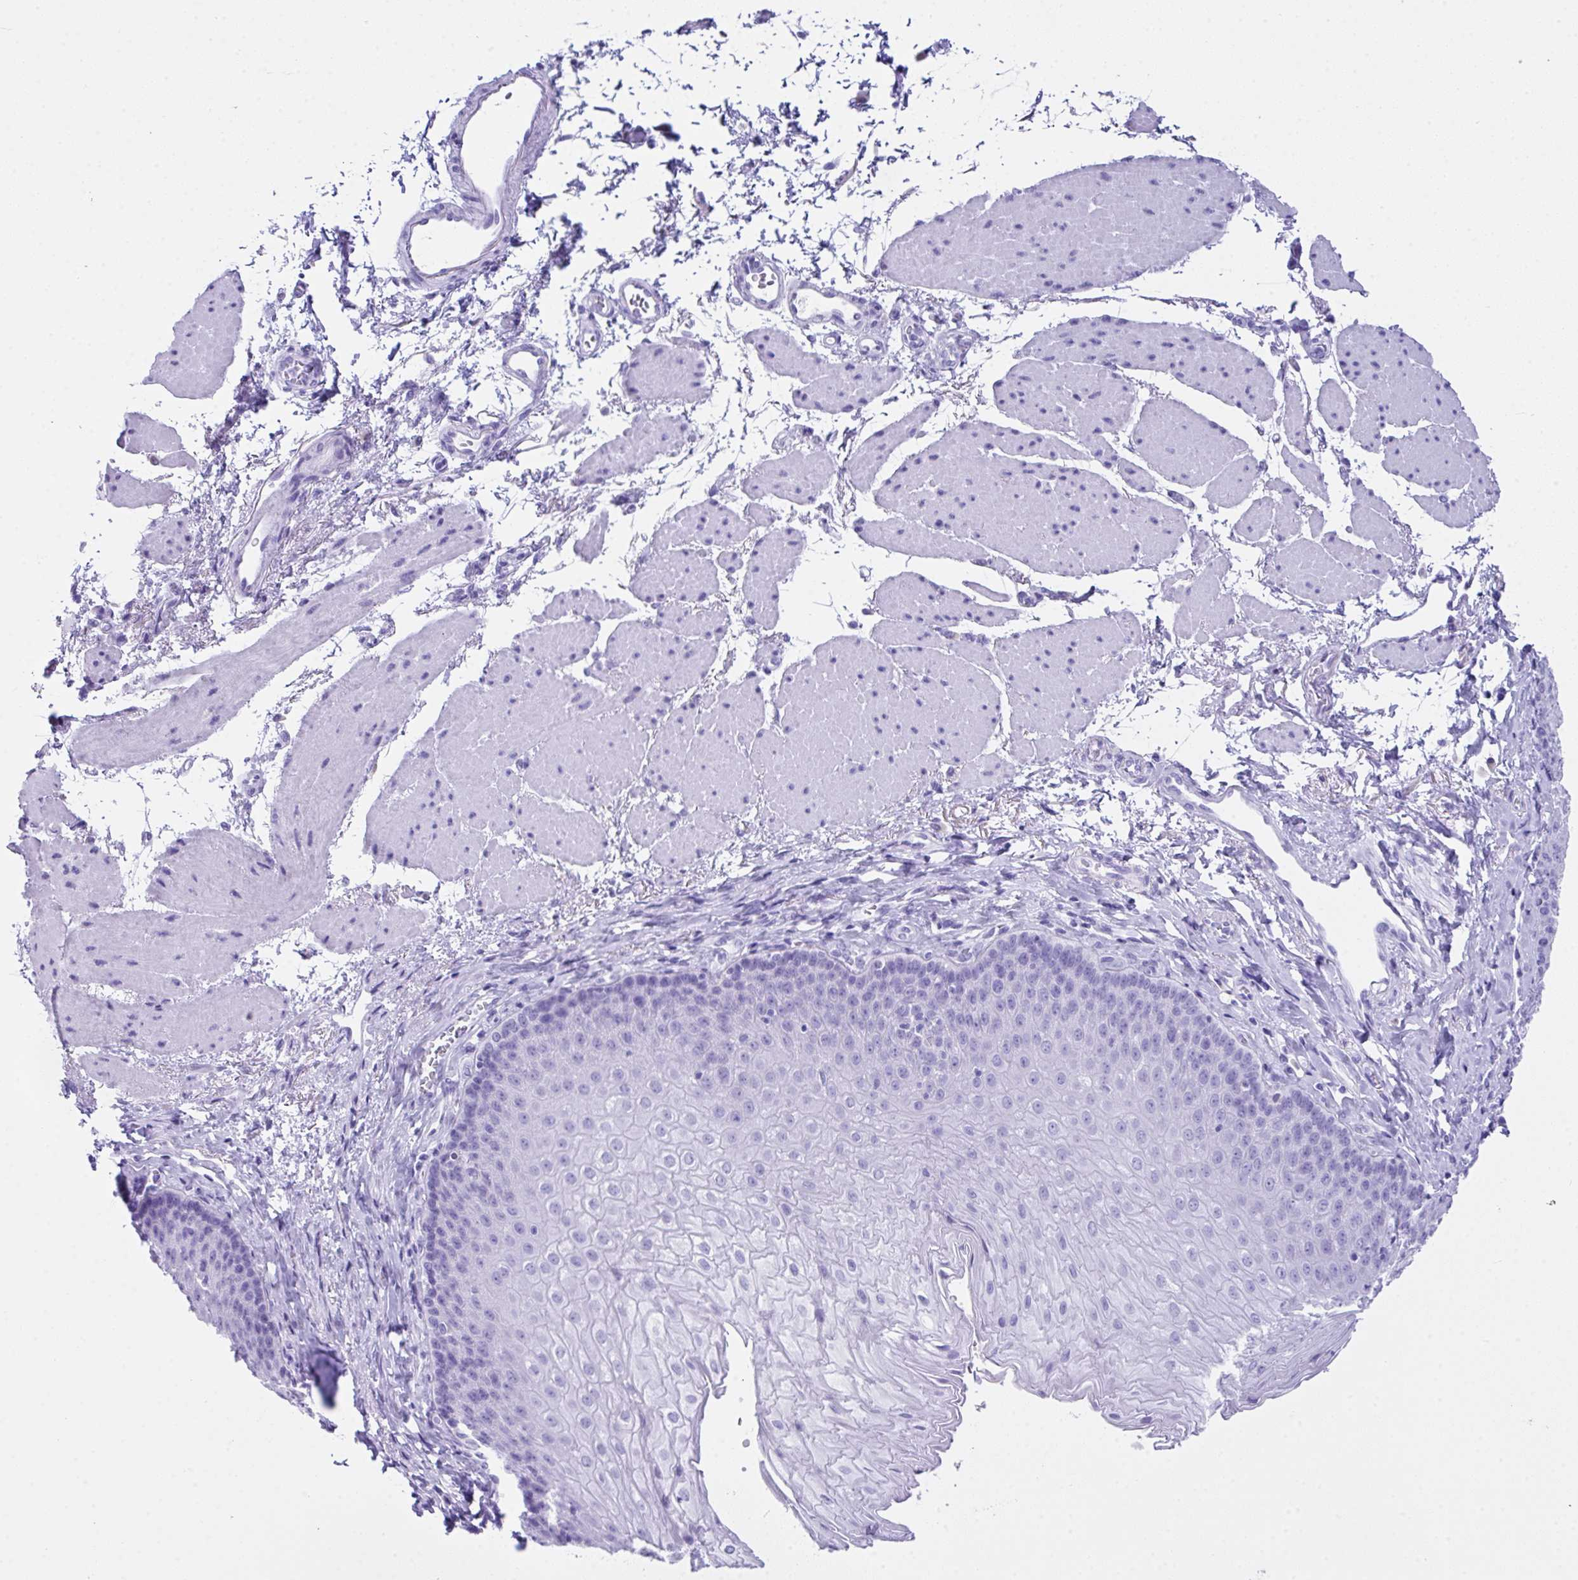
{"staining": {"intensity": "negative", "quantity": "none", "location": "none"}, "tissue": "esophagus", "cell_type": "Squamous epithelial cells", "image_type": "normal", "snomed": [{"axis": "morphology", "description": "Normal tissue, NOS"}, {"axis": "topography", "description": "Esophagus"}], "caption": "Squamous epithelial cells show no significant positivity in normal esophagus. (DAB immunohistochemistry (IHC), high magnification).", "gene": "LGALS4", "patient": {"sex": "female", "age": 81}}